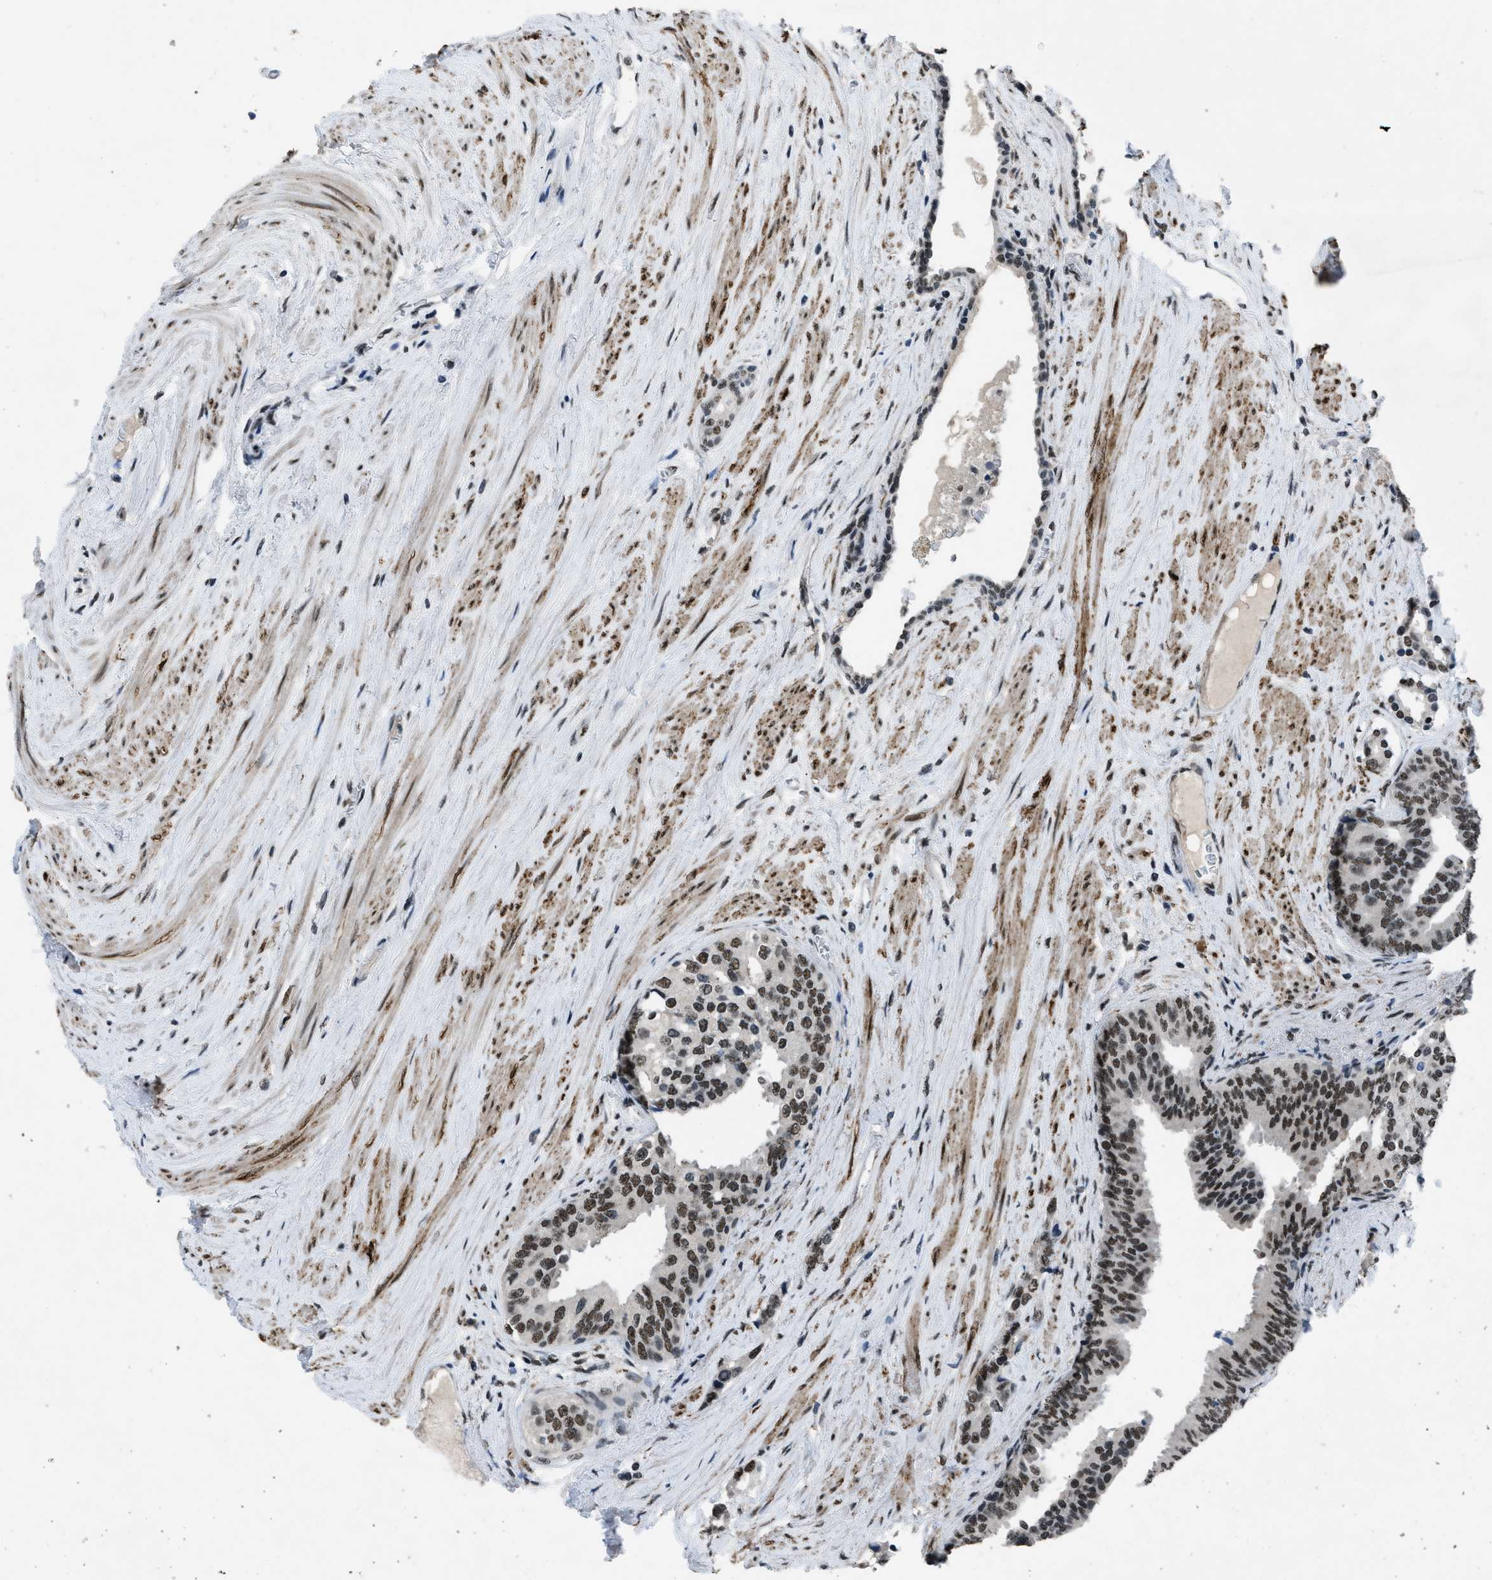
{"staining": {"intensity": "moderate", "quantity": ">75%", "location": "nuclear"}, "tissue": "prostate cancer", "cell_type": "Tumor cells", "image_type": "cancer", "snomed": [{"axis": "morphology", "description": "Adenocarcinoma, High grade"}, {"axis": "topography", "description": "Prostate"}], "caption": "Immunohistochemistry (IHC) of adenocarcinoma (high-grade) (prostate) shows medium levels of moderate nuclear expression in approximately >75% of tumor cells.", "gene": "GATAD2B", "patient": {"sex": "male", "age": 71}}